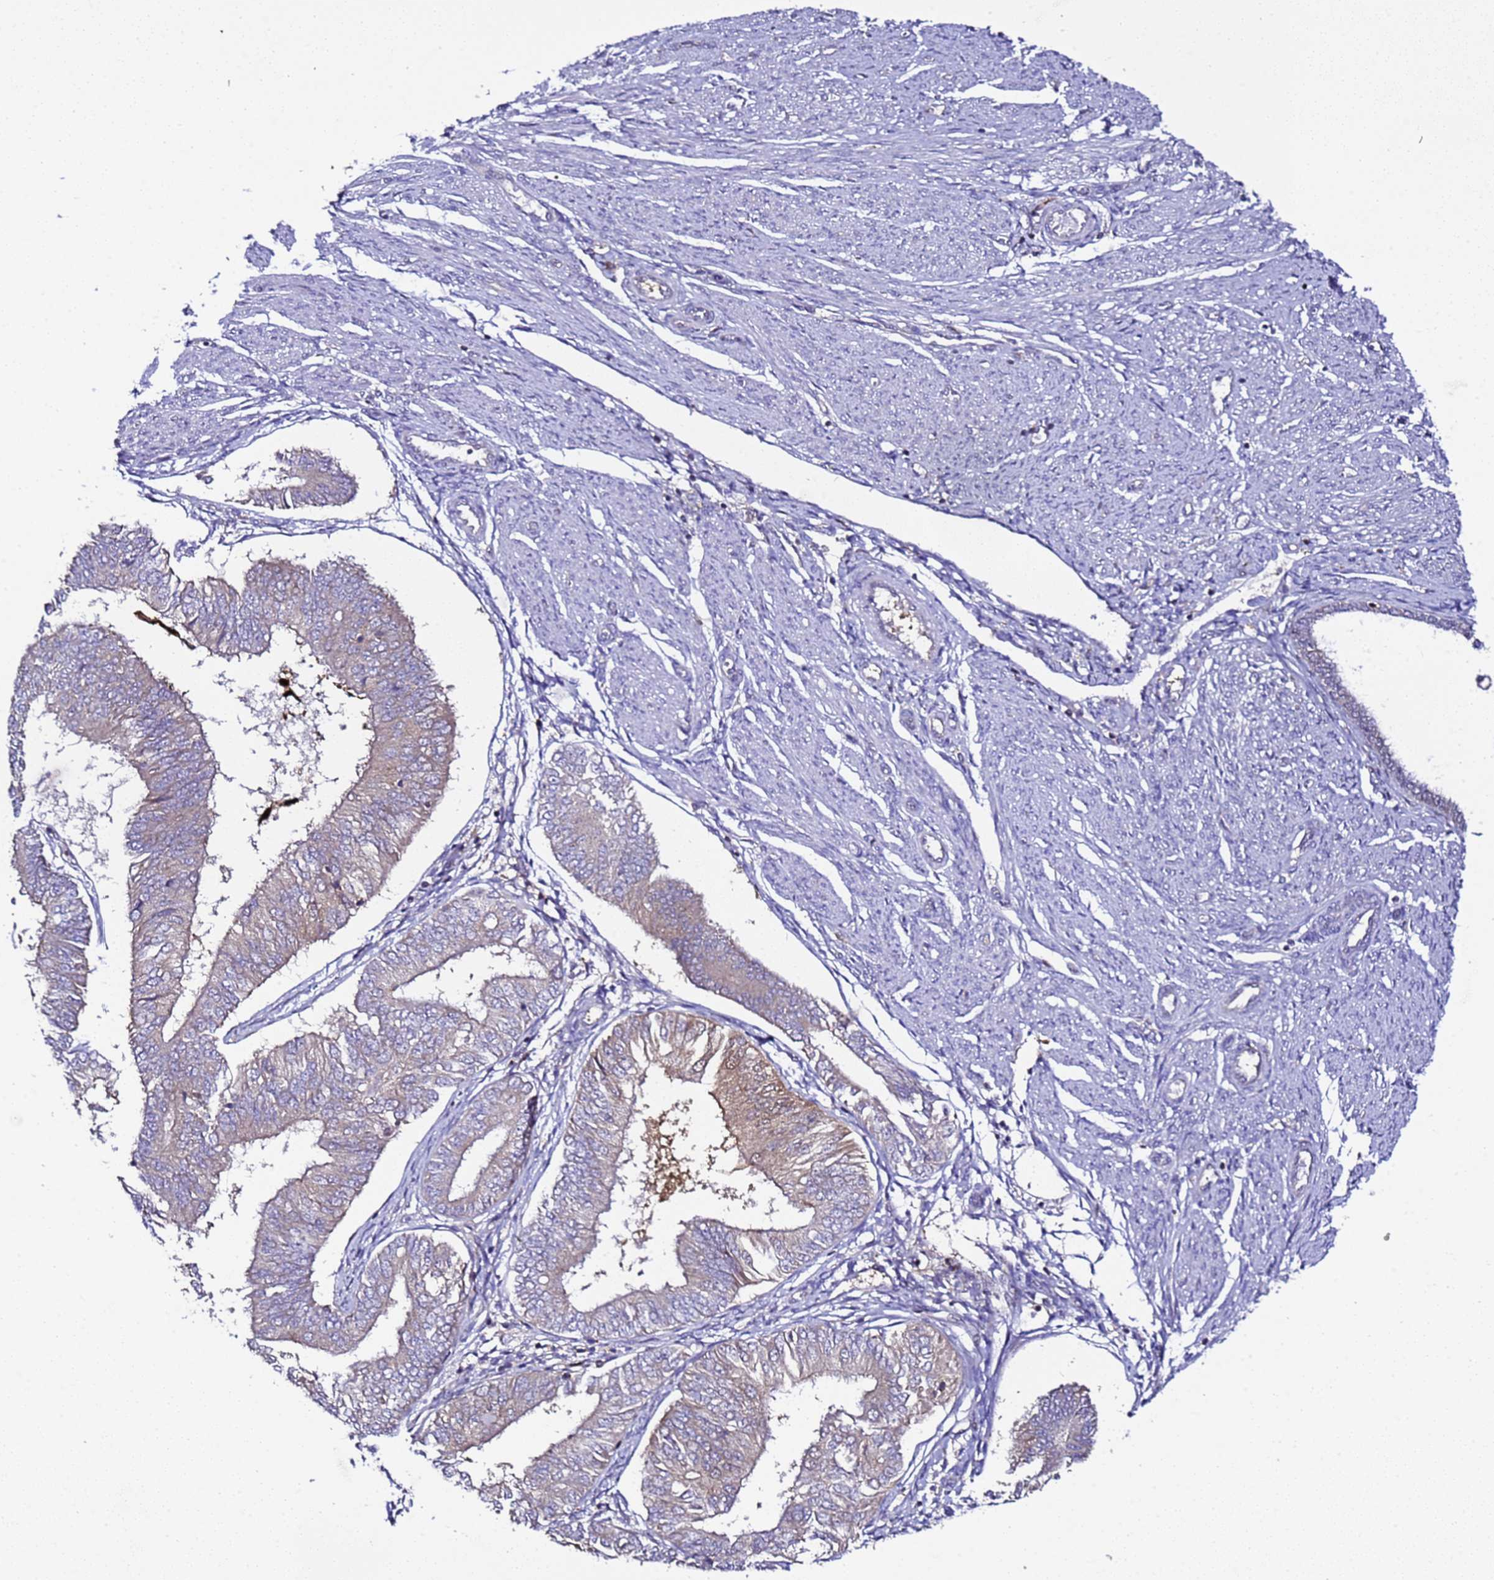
{"staining": {"intensity": "weak", "quantity": "<25%", "location": "cytoplasmic/membranous"}, "tissue": "endometrial cancer", "cell_type": "Tumor cells", "image_type": "cancer", "snomed": [{"axis": "morphology", "description": "Adenocarcinoma, NOS"}, {"axis": "topography", "description": "Endometrium"}], "caption": "Immunohistochemical staining of endometrial adenocarcinoma shows no significant positivity in tumor cells. Brightfield microscopy of IHC stained with DAB (brown) and hematoxylin (blue), captured at high magnification.", "gene": "ALG3", "patient": {"sex": "female", "age": 58}}